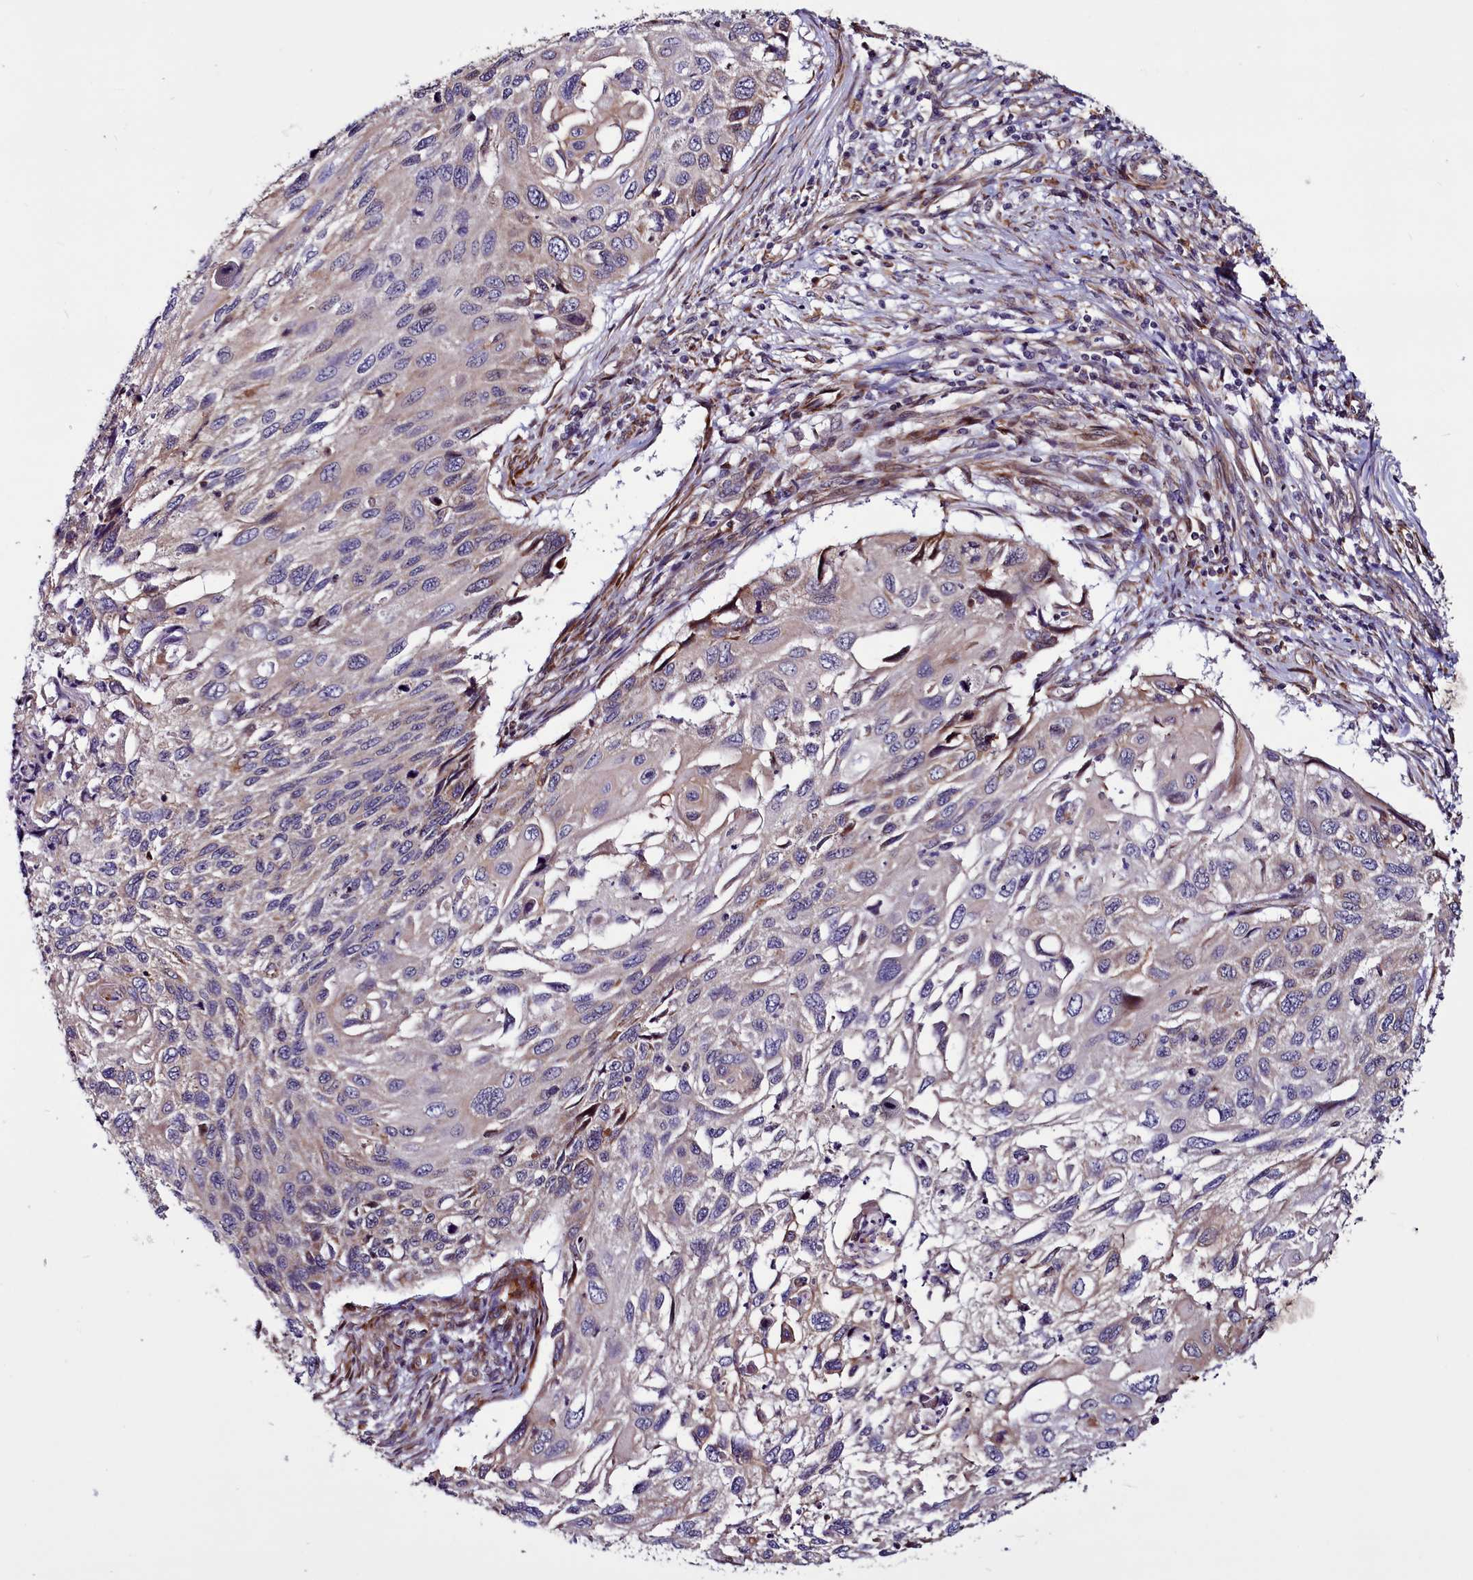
{"staining": {"intensity": "negative", "quantity": "none", "location": "none"}, "tissue": "cervical cancer", "cell_type": "Tumor cells", "image_type": "cancer", "snomed": [{"axis": "morphology", "description": "Squamous cell carcinoma, NOS"}, {"axis": "topography", "description": "Cervix"}], "caption": "High power microscopy micrograph of an immunohistochemistry (IHC) micrograph of cervical squamous cell carcinoma, revealing no significant staining in tumor cells.", "gene": "MCRIP1", "patient": {"sex": "female", "age": 70}}